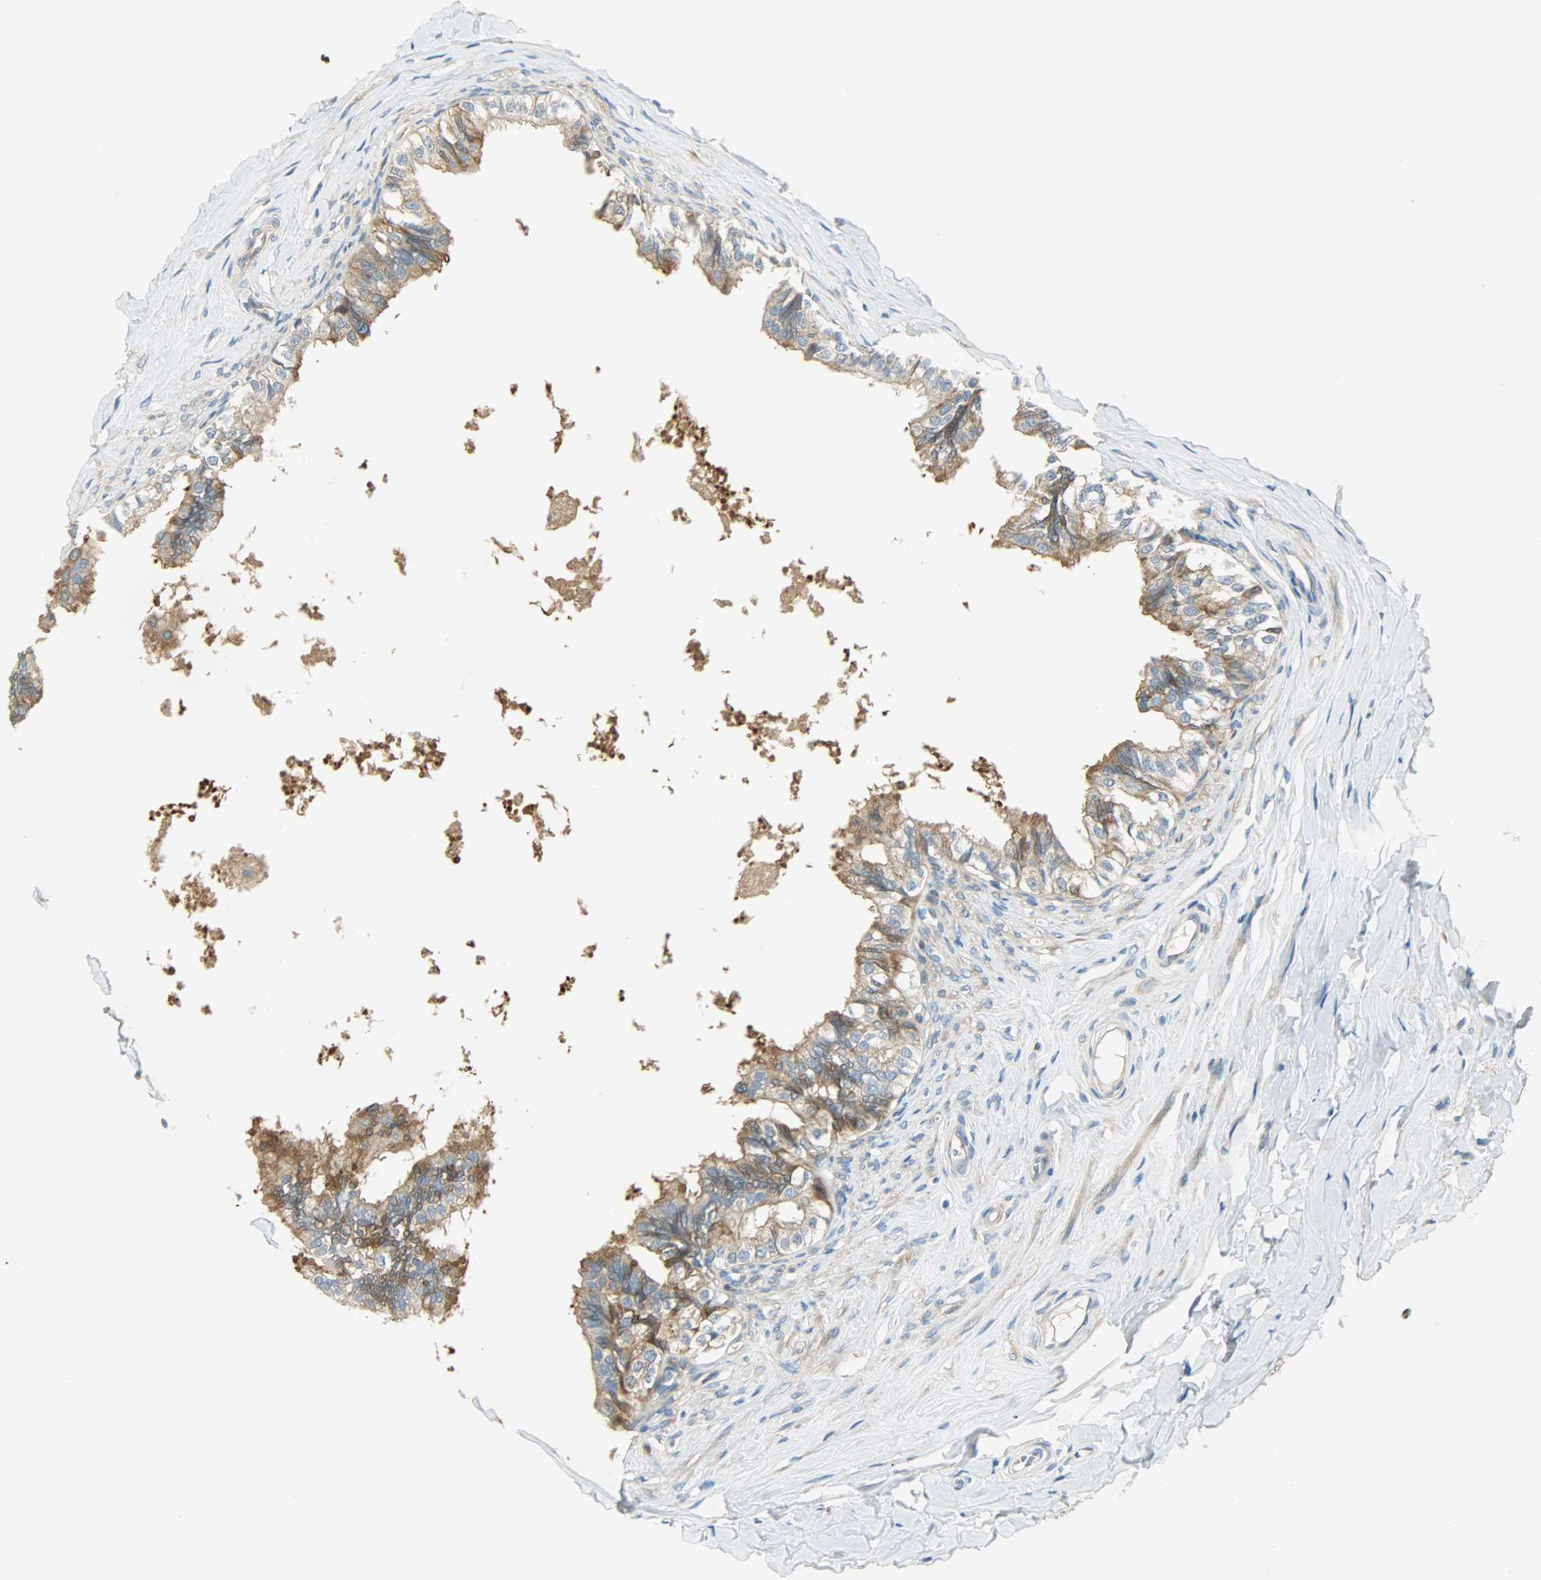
{"staining": {"intensity": "moderate", "quantity": ">75%", "location": "cytoplasmic/membranous"}, "tissue": "epididymis", "cell_type": "Glandular cells", "image_type": "normal", "snomed": [{"axis": "morphology", "description": "Normal tissue, NOS"}, {"axis": "topography", "description": "Soft tissue"}, {"axis": "topography", "description": "Epididymis"}], "caption": "Immunohistochemical staining of normal epididymis shows >75% levels of moderate cytoplasmic/membranous protein positivity in about >75% of glandular cells. (DAB = brown stain, brightfield microscopy at high magnification).", "gene": "TSC22D2", "patient": {"sex": "male", "age": 26}}